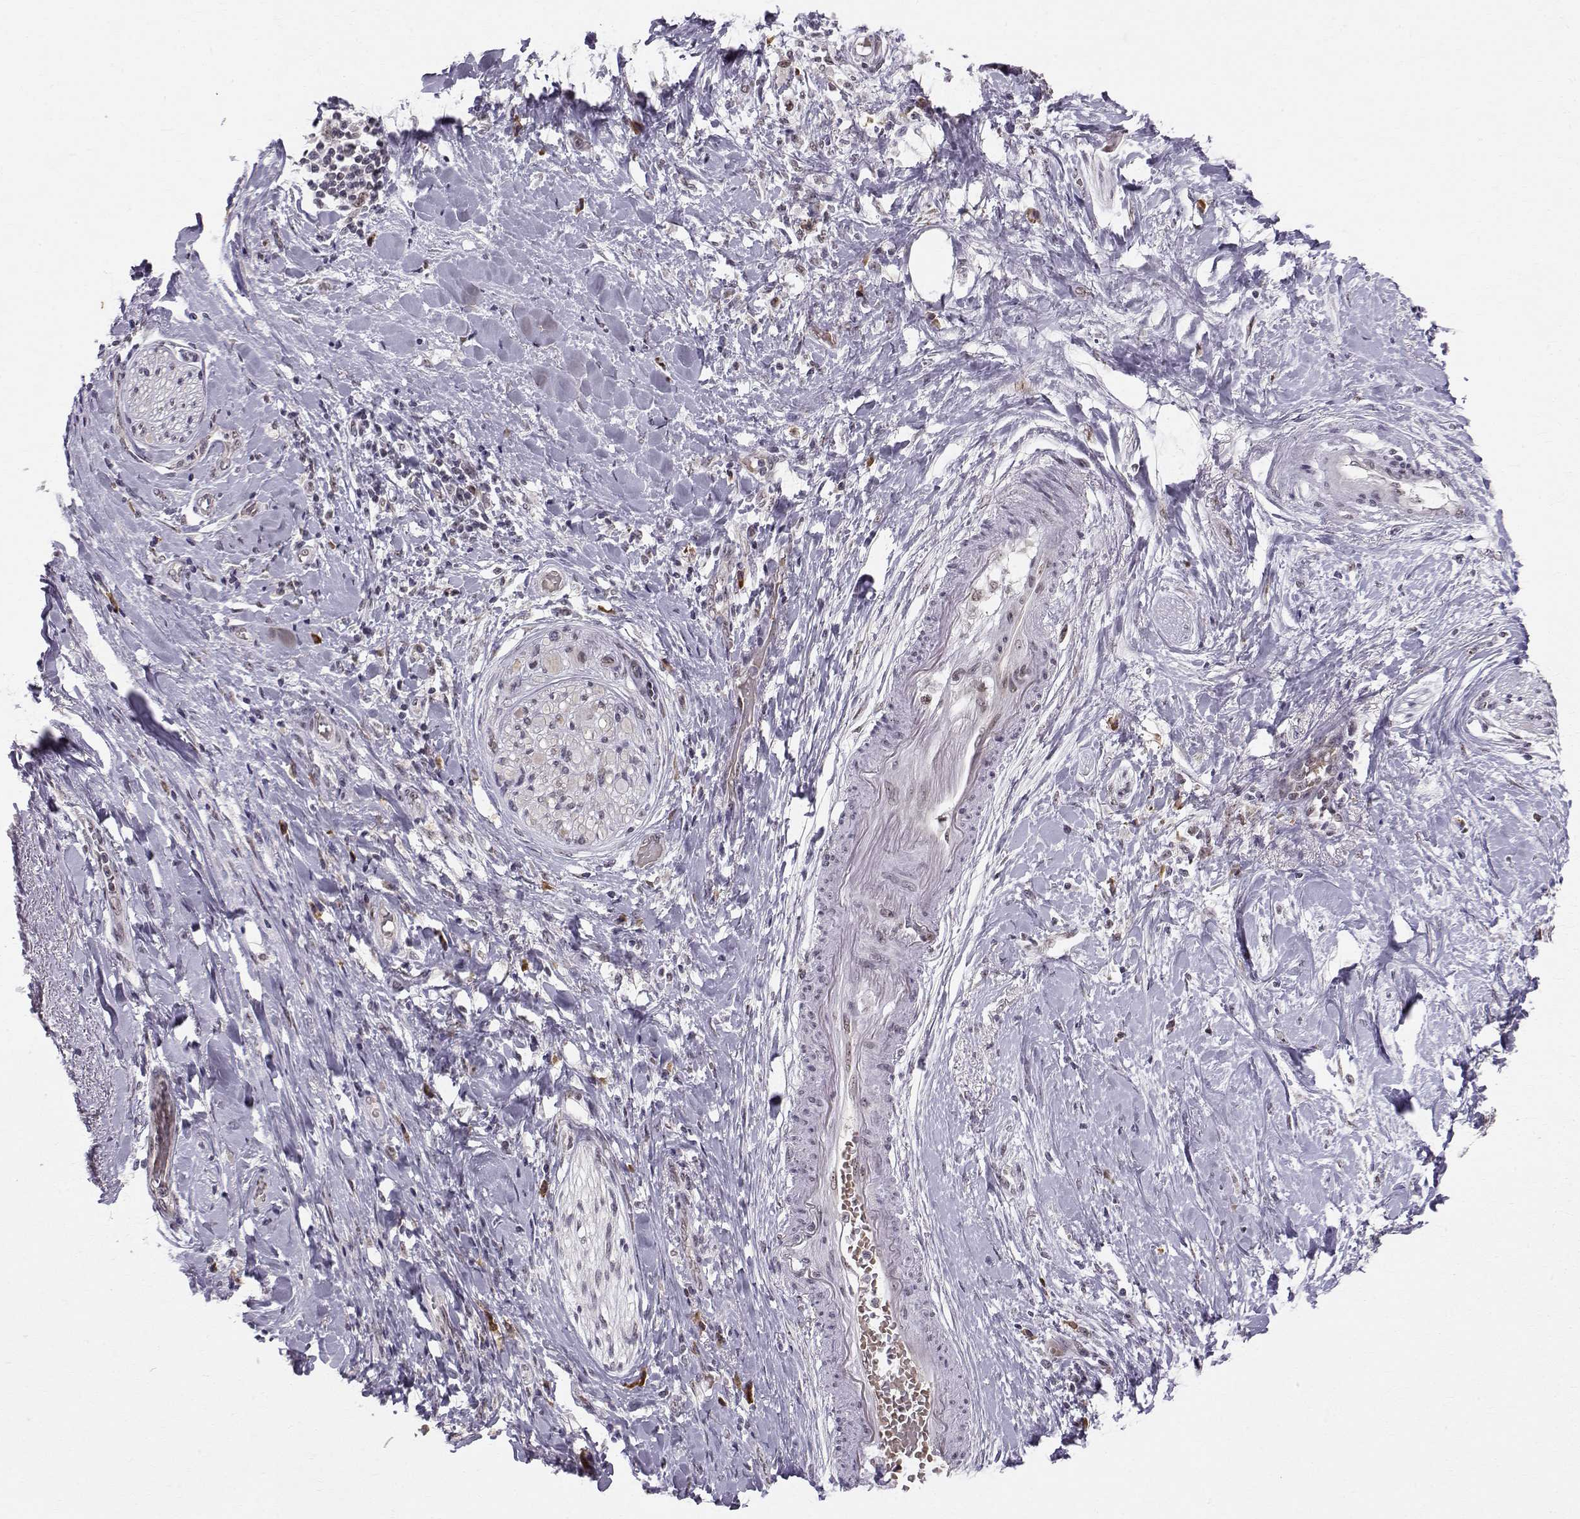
{"staining": {"intensity": "moderate", "quantity": ">75%", "location": "nuclear"}, "tissue": "pancreatic cancer", "cell_type": "Tumor cells", "image_type": "cancer", "snomed": [{"axis": "morphology", "description": "Normal tissue, NOS"}, {"axis": "morphology", "description": "Adenocarcinoma, NOS"}, {"axis": "topography", "description": "Pancreas"}, {"axis": "topography", "description": "Duodenum"}], "caption": "A brown stain highlights moderate nuclear positivity of a protein in pancreatic cancer (adenocarcinoma) tumor cells. The staining was performed using DAB, with brown indicating positive protein expression. Nuclei are stained blue with hematoxylin.", "gene": "RPP38", "patient": {"sex": "female", "age": 60}}